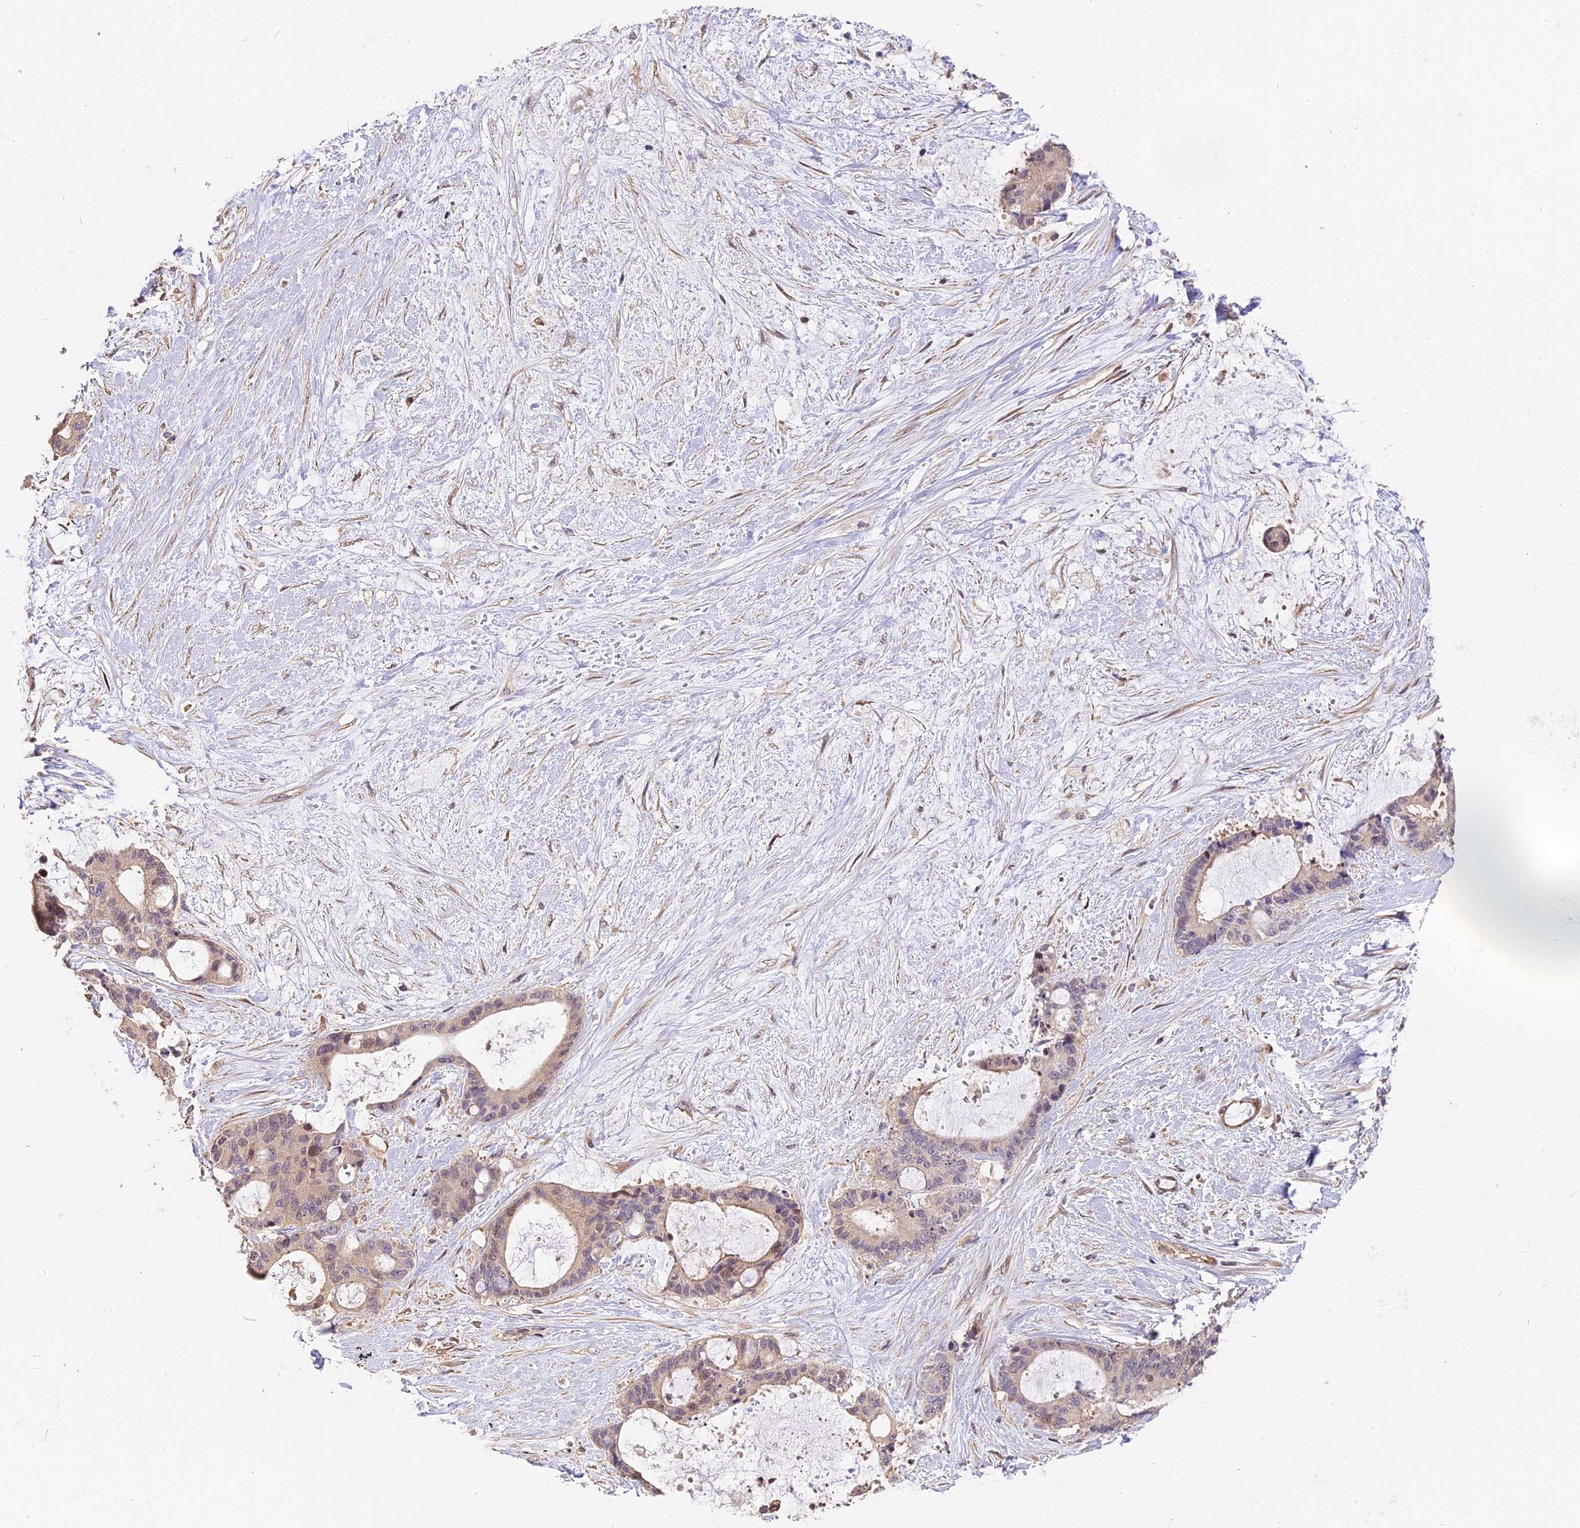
{"staining": {"intensity": "weak", "quantity": "<25%", "location": "nuclear"}, "tissue": "liver cancer", "cell_type": "Tumor cells", "image_type": "cancer", "snomed": [{"axis": "morphology", "description": "Normal tissue, NOS"}, {"axis": "morphology", "description": "Cholangiocarcinoma"}, {"axis": "topography", "description": "Liver"}, {"axis": "topography", "description": "Peripheral nerve tissue"}], "caption": "IHC image of human liver cancer stained for a protein (brown), which displays no positivity in tumor cells.", "gene": "ARHGAP17", "patient": {"sex": "female", "age": 73}}